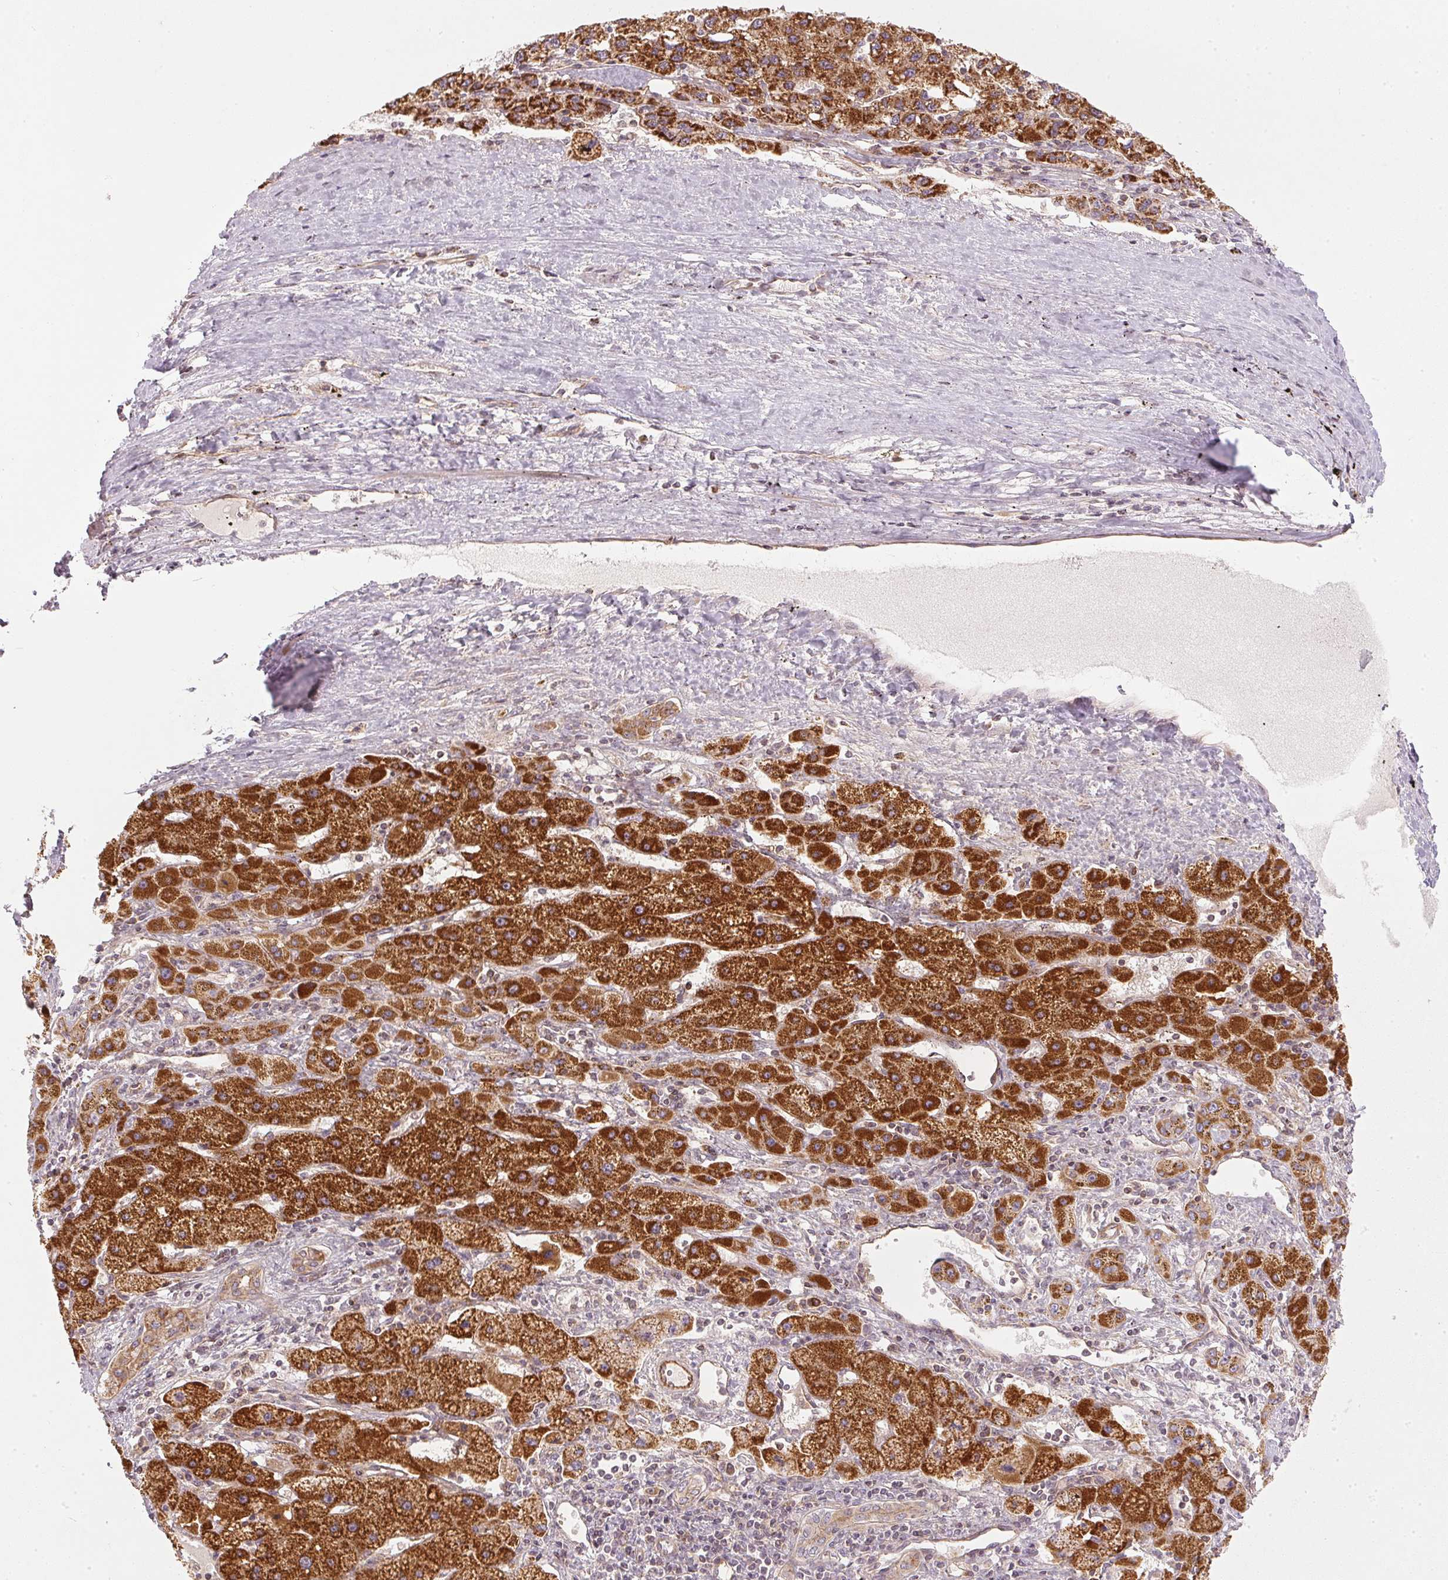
{"staining": {"intensity": "strong", "quantity": ">75%", "location": "cytoplasmic/membranous"}, "tissue": "liver cancer", "cell_type": "Tumor cells", "image_type": "cancer", "snomed": [{"axis": "morphology", "description": "Carcinoma, Hepatocellular, NOS"}, {"axis": "topography", "description": "Liver"}], "caption": "A micrograph of liver cancer stained for a protein reveals strong cytoplasmic/membranous brown staining in tumor cells.", "gene": "NADK2", "patient": {"sex": "female", "age": 82}}